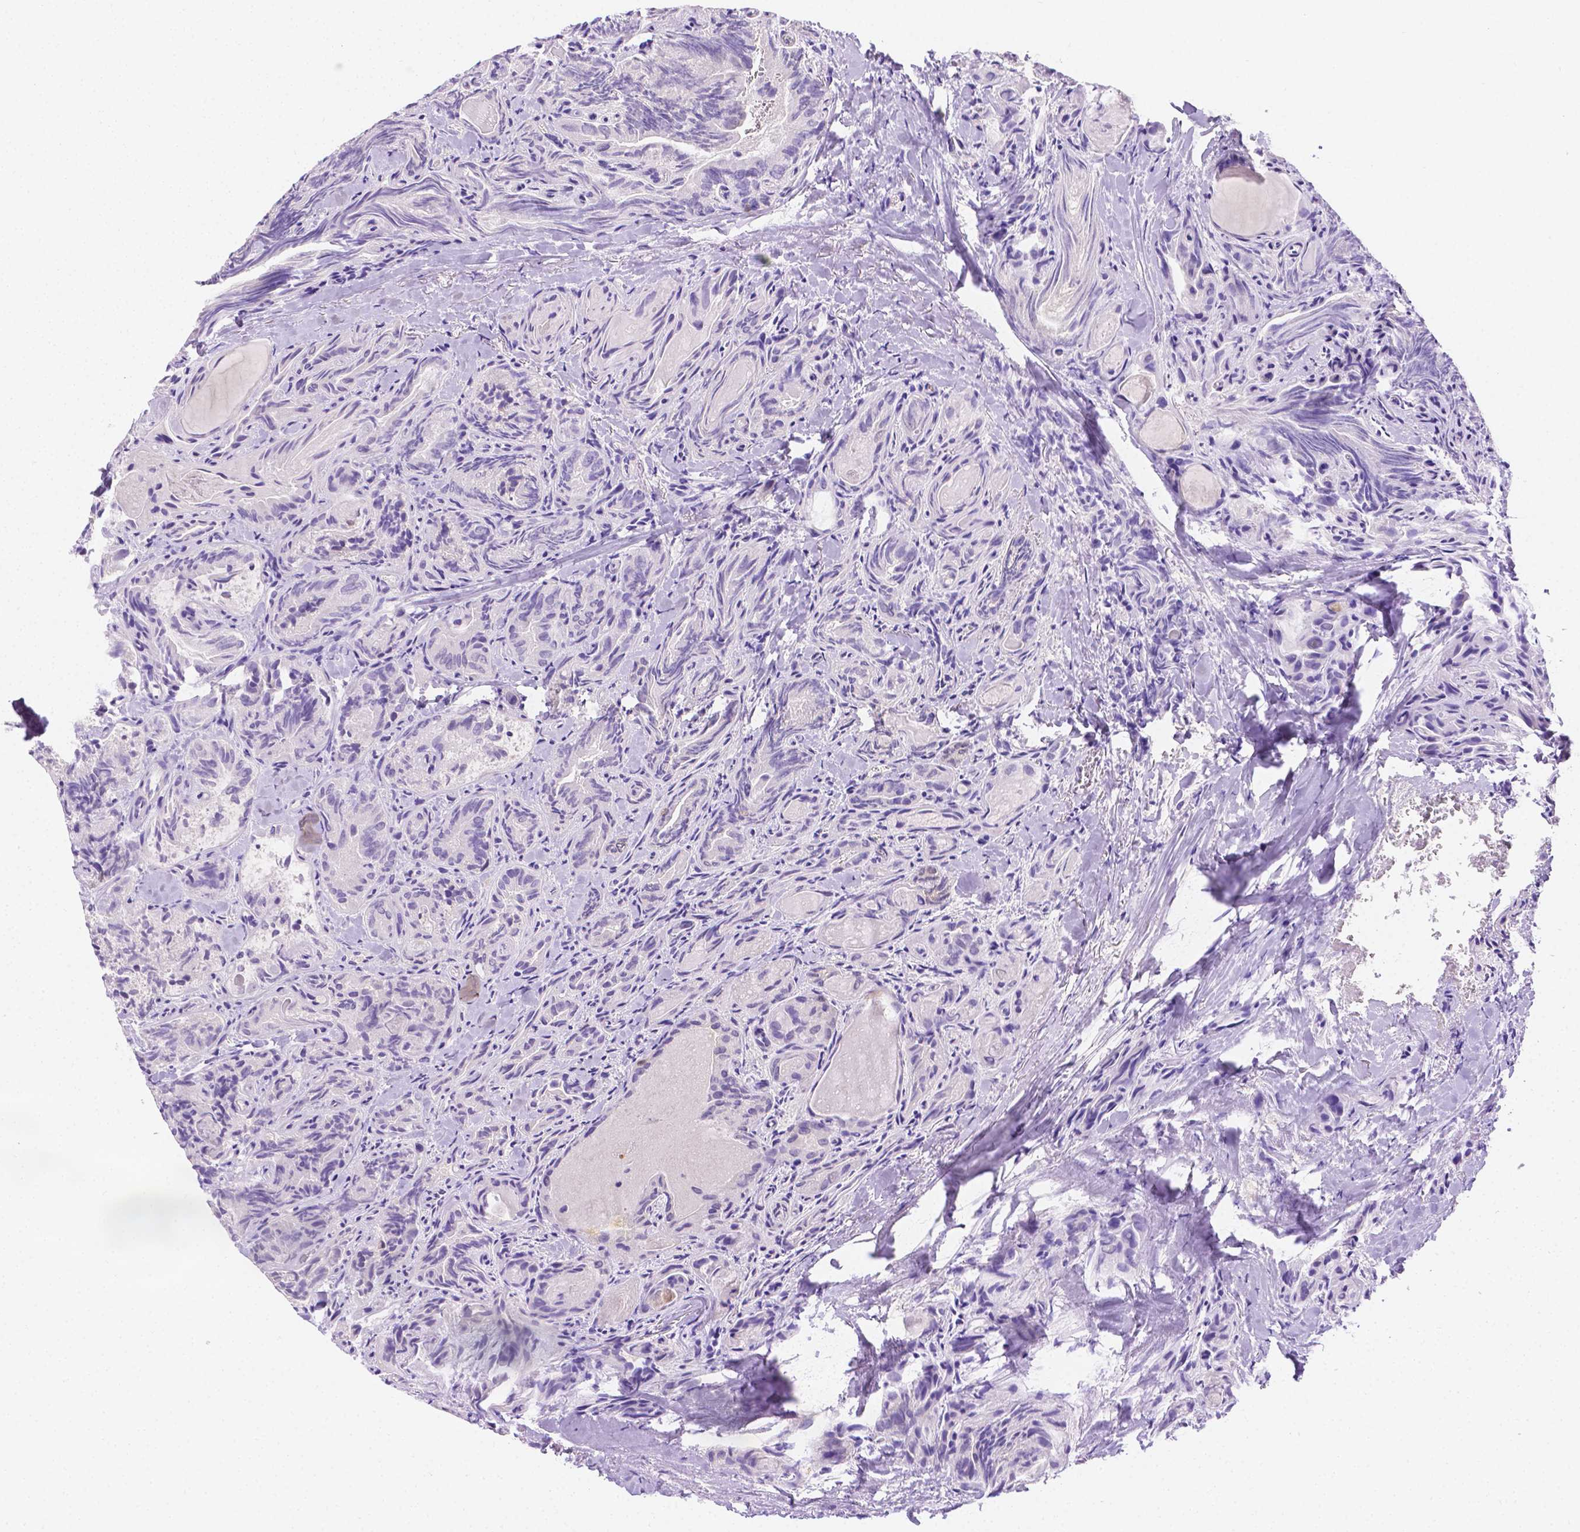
{"staining": {"intensity": "negative", "quantity": "none", "location": "none"}, "tissue": "thyroid cancer", "cell_type": "Tumor cells", "image_type": "cancer", "snomed": [{"axis": "morphology", "description": "Papillary adenocarcinoma, NOS"}, {"axis": "topography", "description": "Thyroid gland"}], "caption": "Immunohistochemical staining of thyroid cancer (papillary adenocarcinoma) reveals no significant expression in tumor cells. Nuclei are stained in blue.", "gene": "NXPH2", "patient": {"sex": "female", "age": 75}}